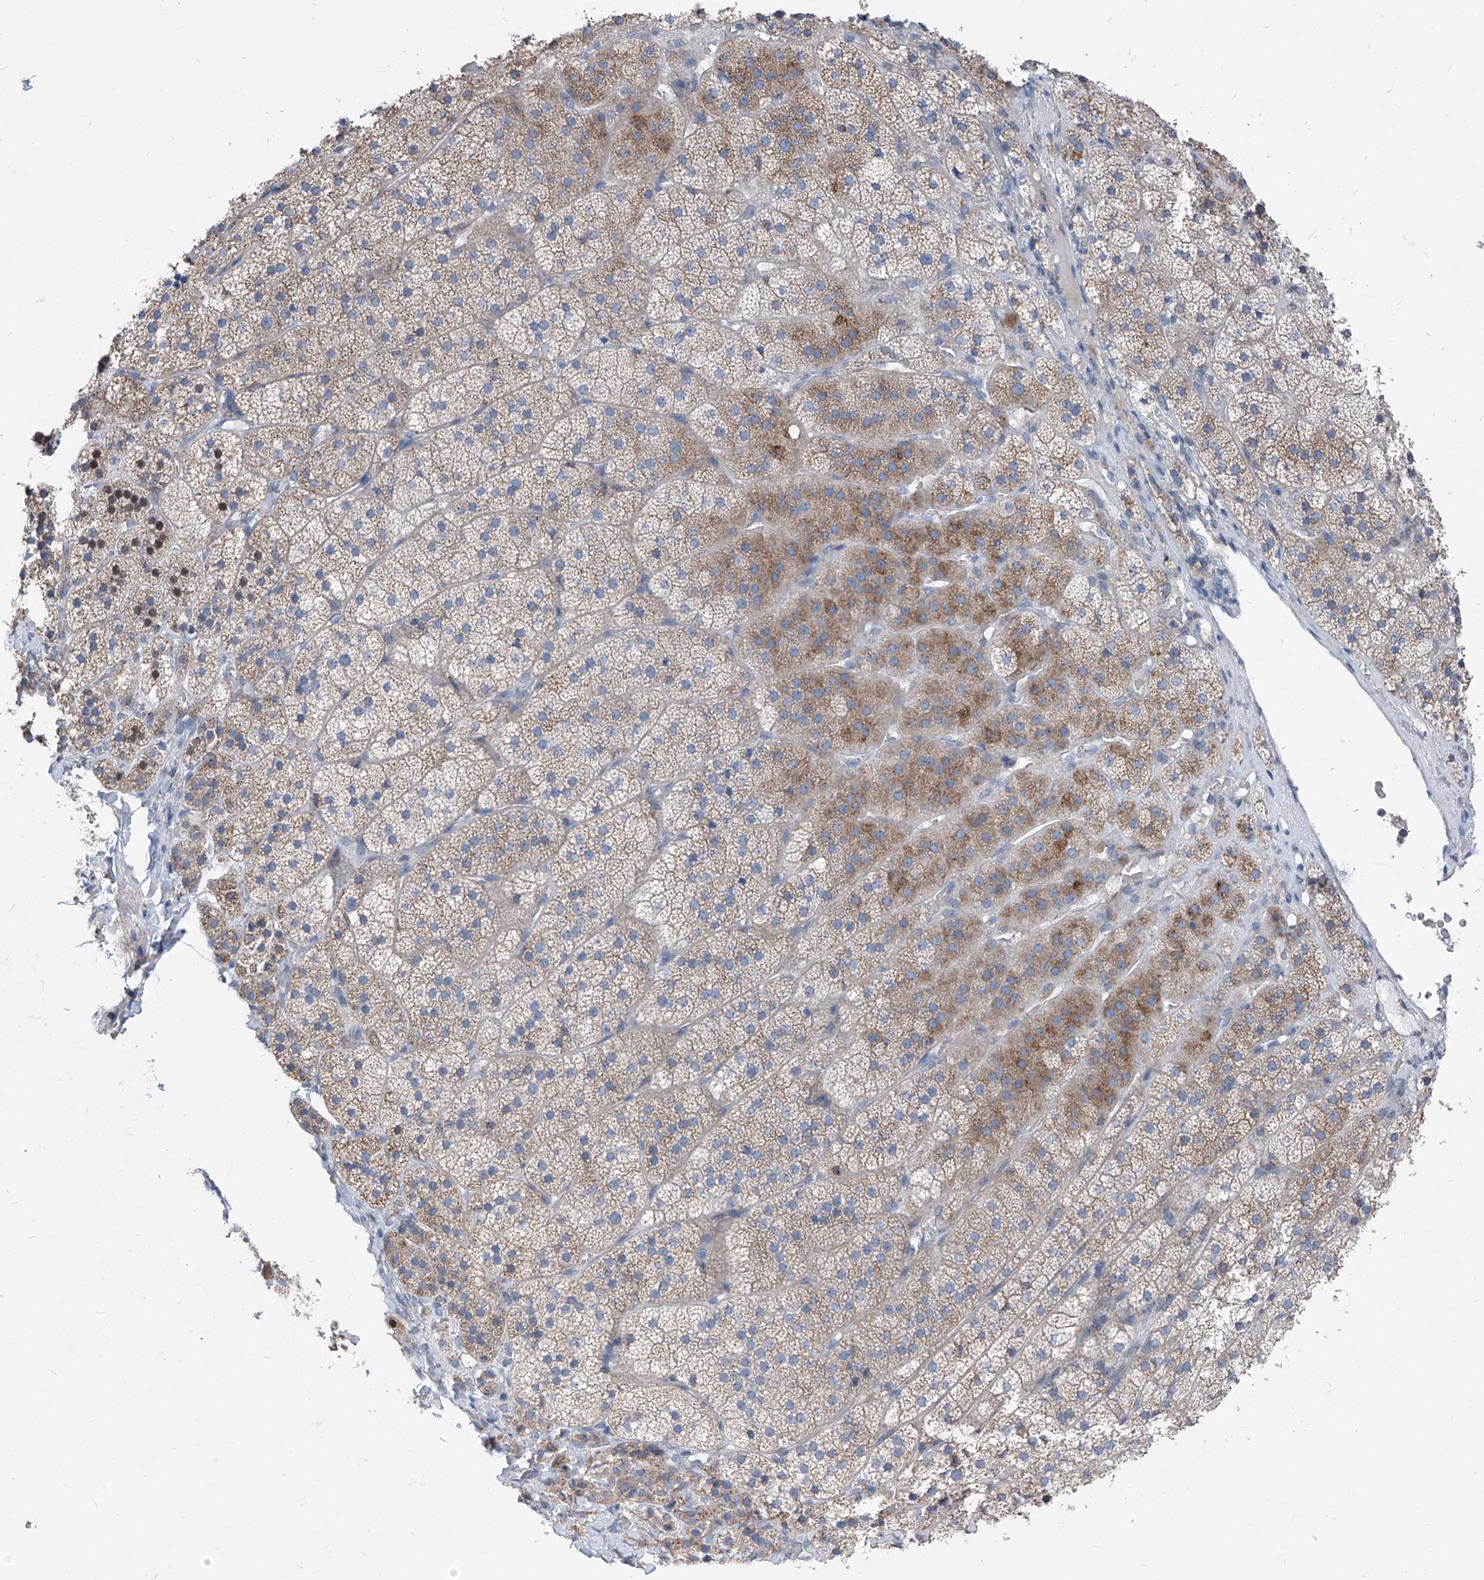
{"staining": {"intensity": "moderate", "quantity": "<25%", "location": "cytoplasmic/membranous,nuclear"}, "tissue": "adrenal gland", "cell_type": "Glandular cells", "image_type": "normal", "snomed": [{"axis": "morphology", "description": "Normal tissue, NOS"}, {"axis": "topography", "description": "Adrenal gland"}], "caption": "The micrograph shows staining of normal adrenal gland, revealing moderate cytoplasmic/membranous,nuclear protein staining (brown color) within glandular cells. (DAB IHC with brightfield microscopy, high magnification).", "gene": "AGPS", "patient": {"sex": "female", "age": 44}}